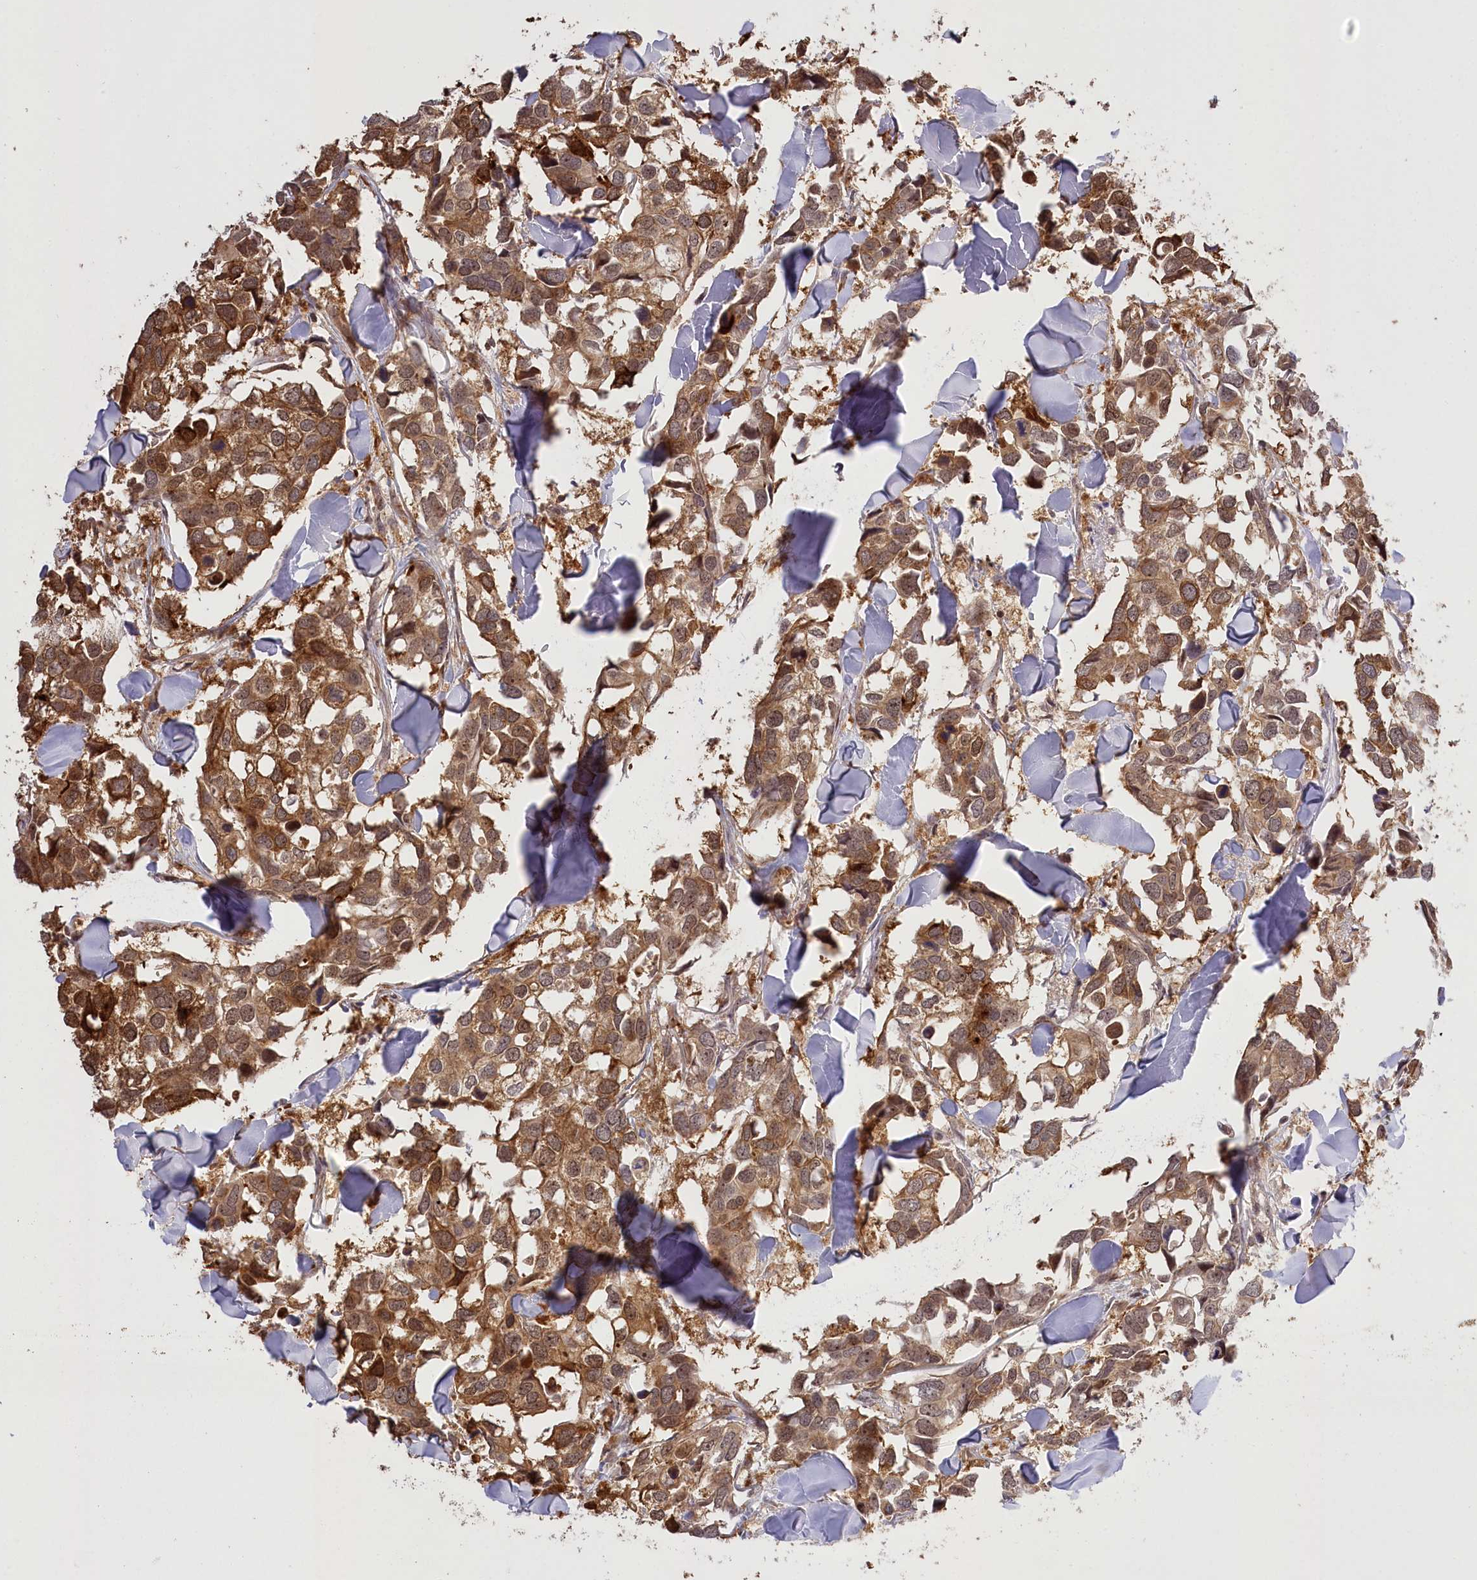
{"staining": {"intensity": "moderate", "quantity": ">75%", "location": "cytoplasmic/membranous,nuclear"}, "tissue": "breast cancer", "cell_type": "Tumor cells", "image_type": "cancer", "snomed": [{"axis": "morphology", "description": "Duct carcinoma"}, {"axis": "topography", "description": "Breast"}], "caption": "This image exhibits immunohistochemistry staining of human infiltrating ductal carcinoma (breast), with medium moderate cytoplasmic/membranous and nuclear staining in approximately >75% of tumor cells.", "gene": "SERGEF", "patient": {"sex": "female", "age": 83}}